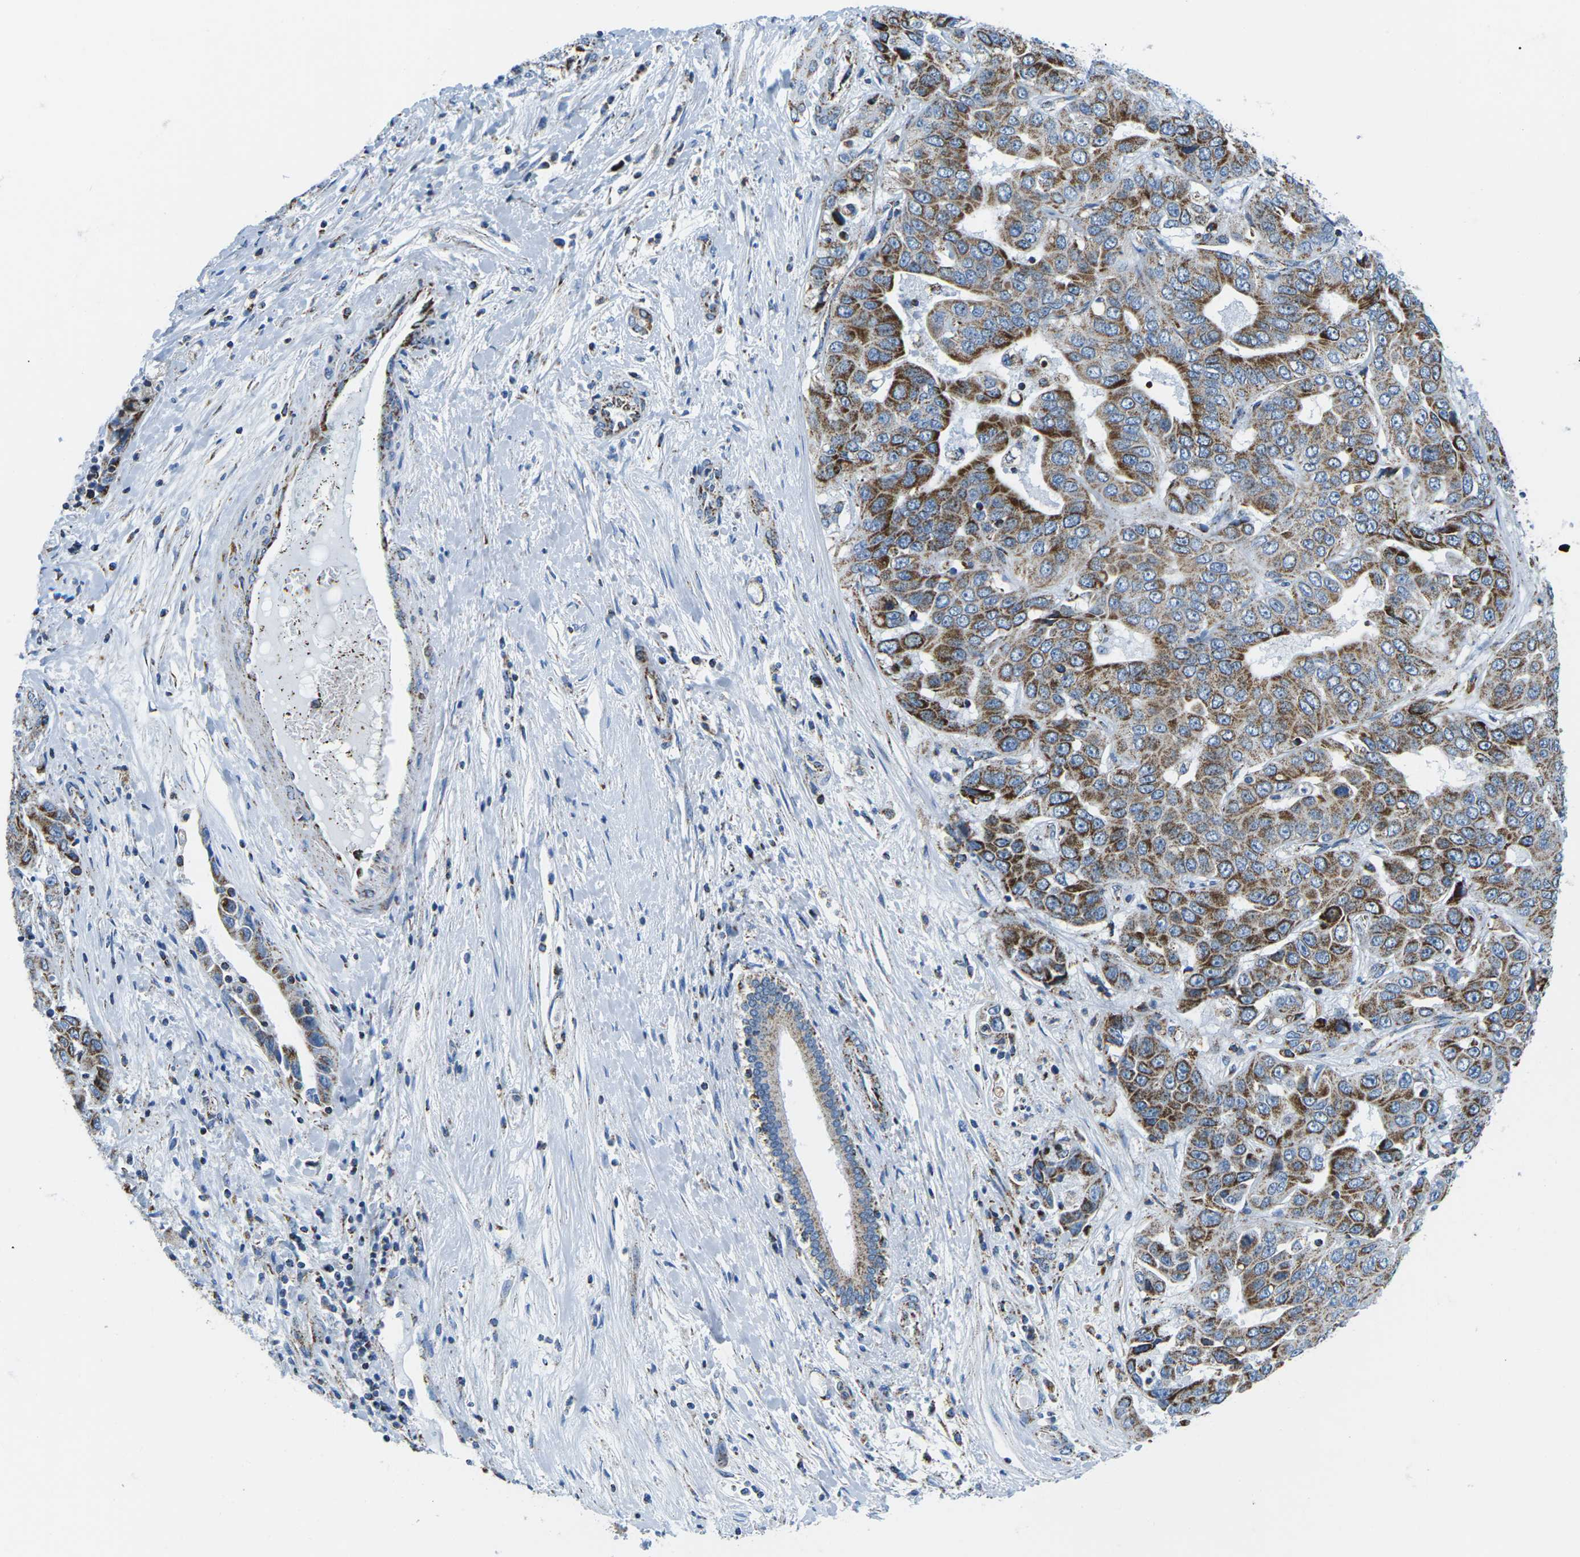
{"staining": {"intensity": "moderate", "quantity": ">75%", "location": "cytoplasmic/membranous"}, "tissue": "liver cancer", "cell_type": "Tumor cells", "image_type": "cancer", "snomed": [{"axis": "morphology", "description": "Cholangiocarcinoma"}, {"axis": "topography", "description": "Liver"}], "caption": "Brown immunohistochemical staining in liver cancer exhibits moderate cytoplasmic/membranous staining in about >75% of tumor cells.", "gene": "COX6C", "patient": {"sex": "female", "age": 52}}